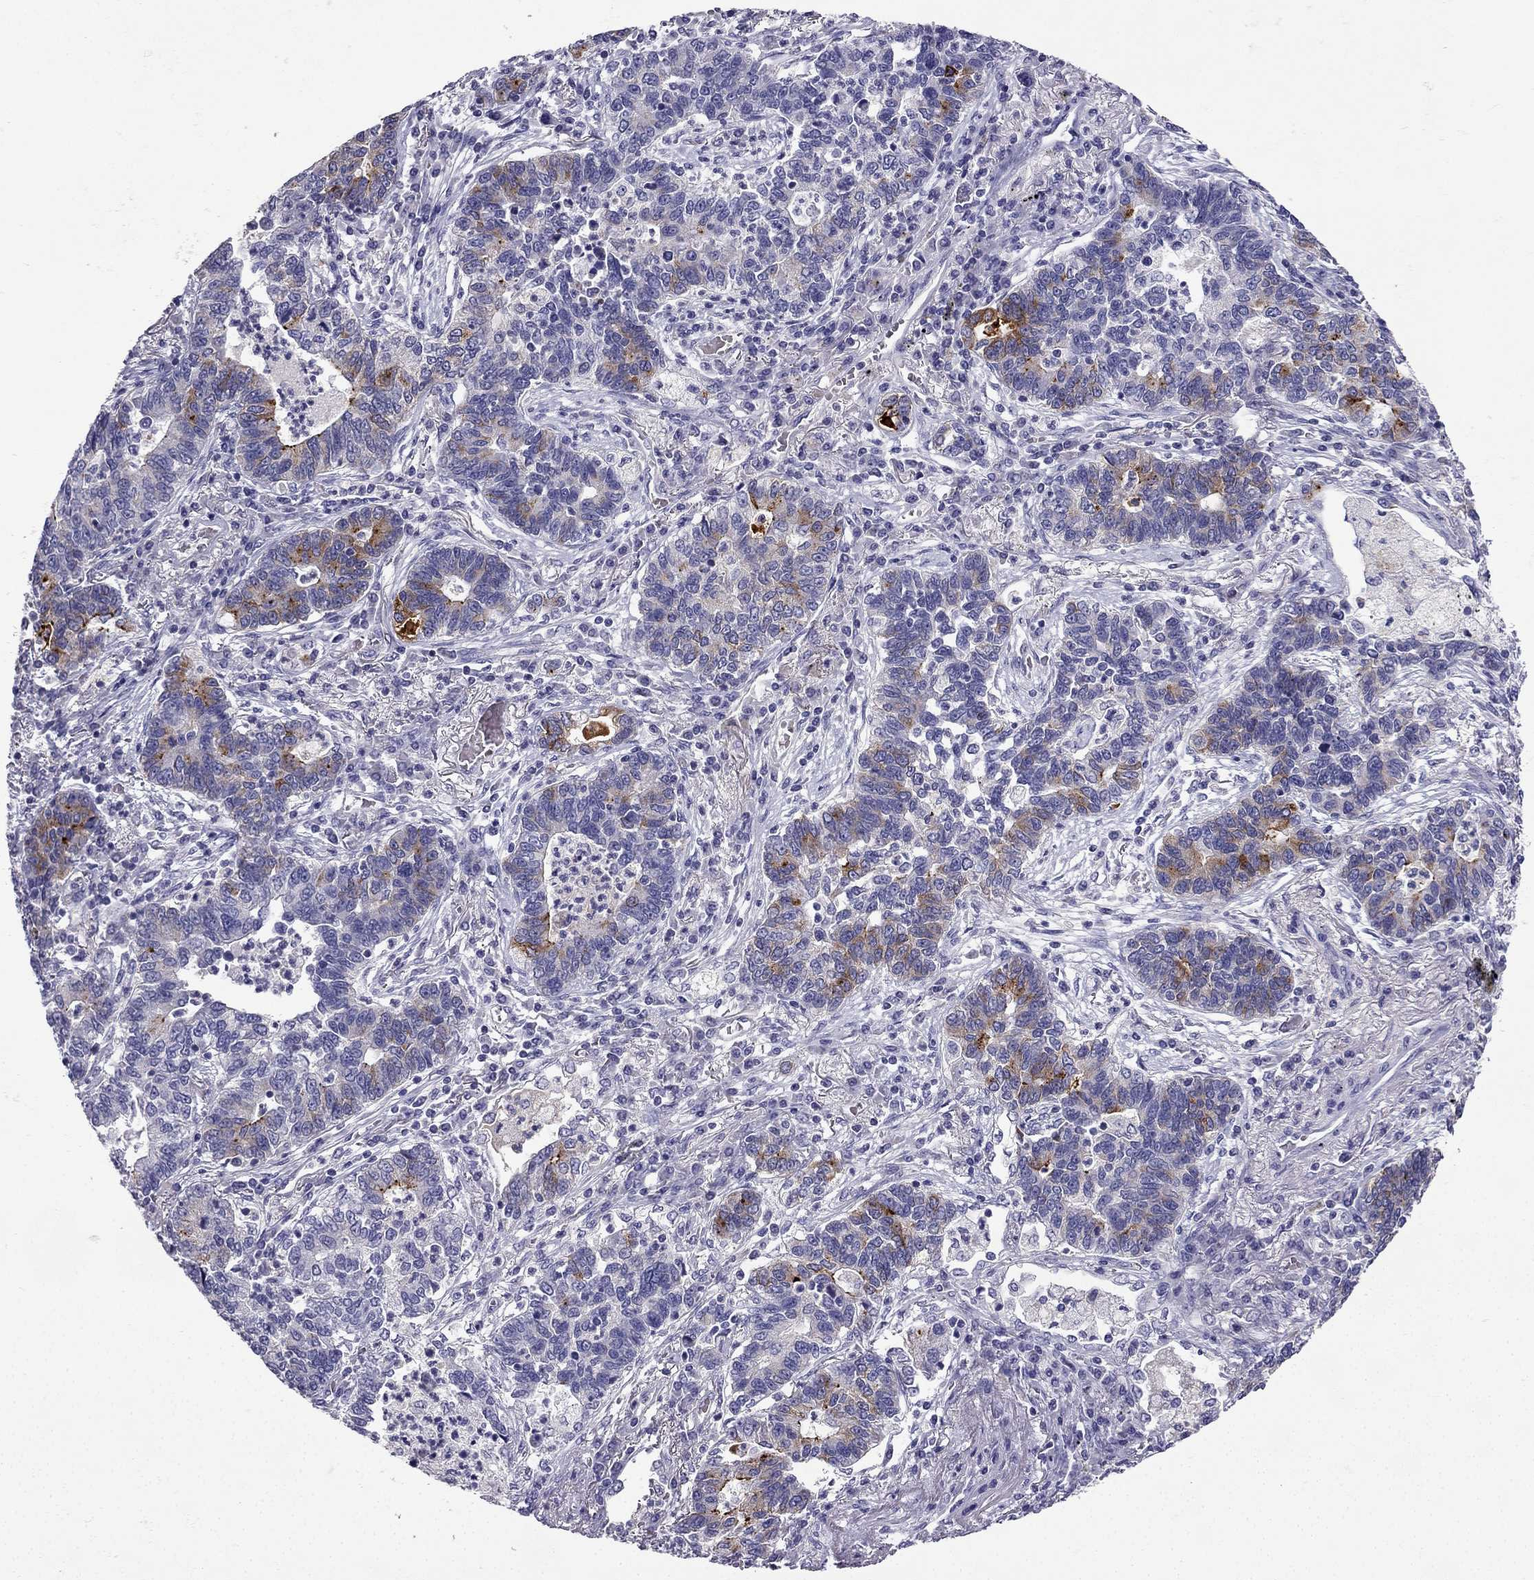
{"staining": {"intensity": "moderate", "quantity": "<25%", "location": "cytoplasmic/membranous"}, "tissue": "lung cancer", "cell_type": "Tumor cells", "image_type": "cancer", "snomed": [{"axis": "morphology", "description": "Adenocarcinoma, NOS"}, {"axis": "topography", "description": "Lung"}], "caption": "Moderate cytoplasmic/membranous protein expression is appreciated in approximately <25% of tumor cells in lung adenocarcinoma.", "gene": "NPTX1", "patient": {"sex": "female", "age": 57}}